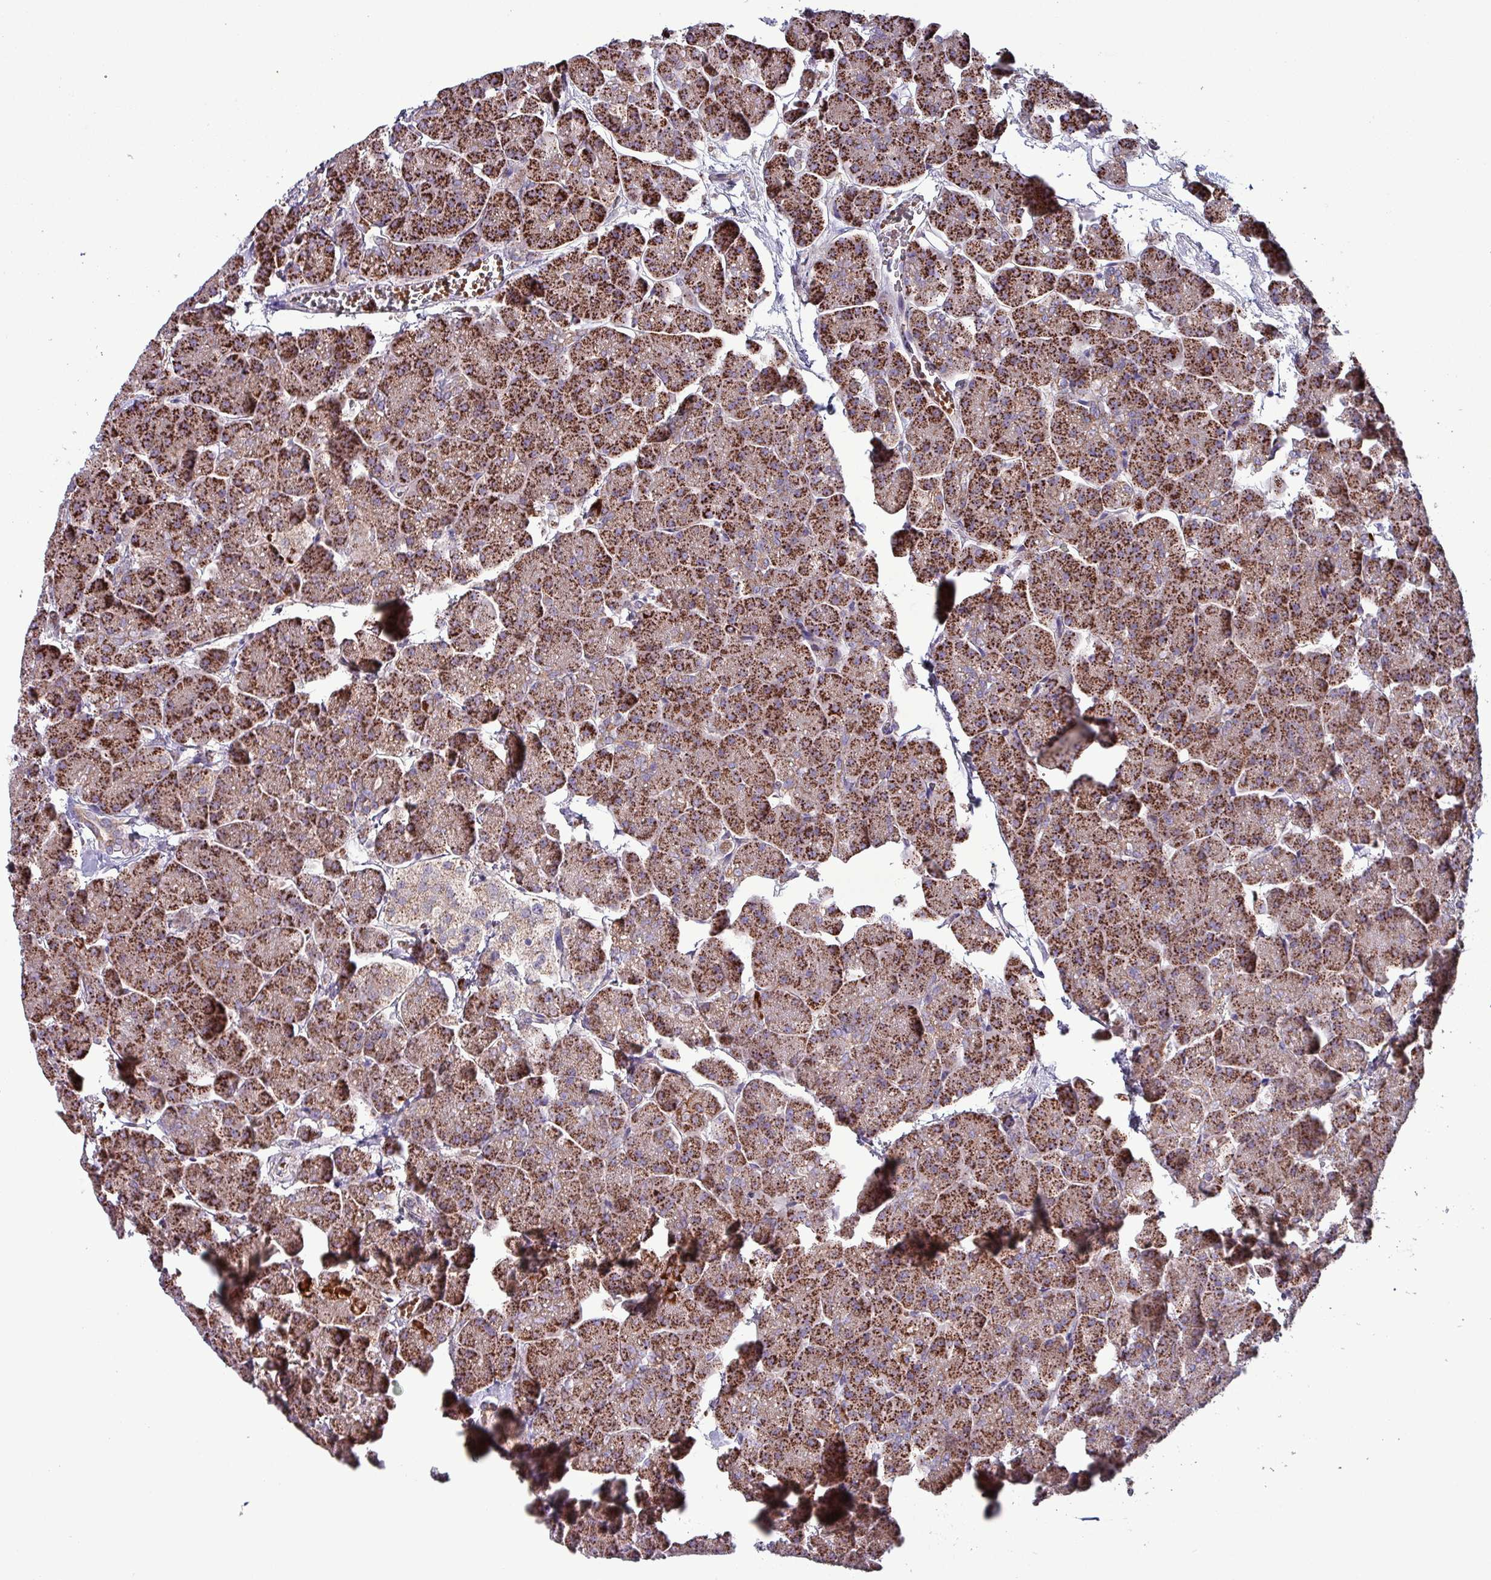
{"staining": {"intensity": "strong", "quantity": ">75%", "location": "cytoplasmic/membranous"}, "tissue": "pancreas", "cell_type": "Exocrine glandular cells", "image_type": "normal", "snomed": [{"axis": "morphology", "description": "Normal tissue, NOS"}, {"axis": "topography", "description": "Pancreas"}, {"axis": "topography", "description": "Peripheral nerve tissue"}], "caption": "Human pancreas stained for a protein (brown) reveals strong cytoplasmic/membranous positive positivity in approximately >75% of exocrine glandular cells.", "gene": "ZNF322", "patient": {"sex": "male", "age": 54}}